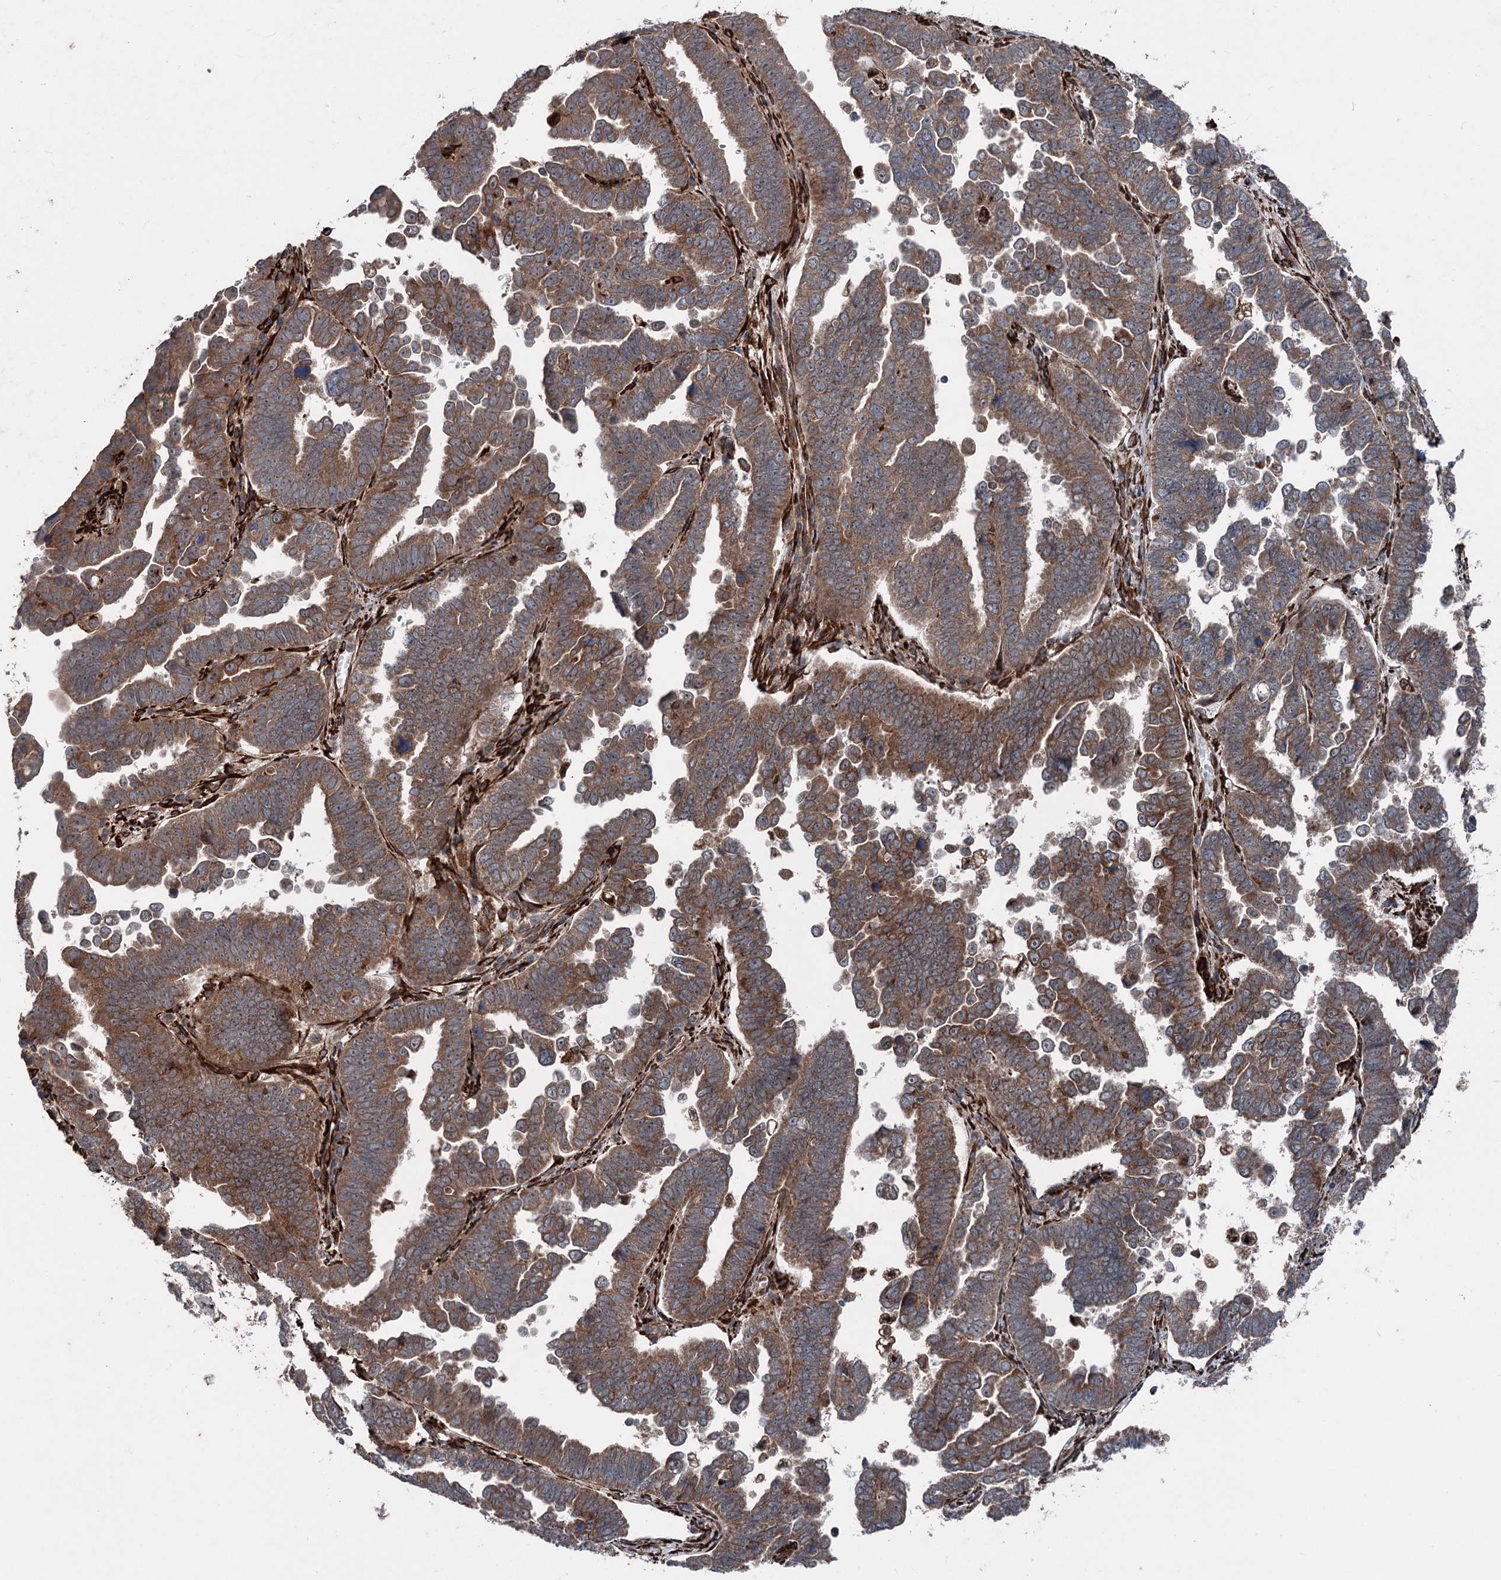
{"staining": {"intensity": "moderate", "quantity": ">75%", "location": "cytoplasmic/membranous"}, "tissue": "endometrial cancer", "cell_type": "Tumor cells", "image_type": "cancer", "snomed": [{"axis": "morphology", "description": "Adenocarcinoma, NOS"}, {"axis": "topography", "description": "Endometrium"}], "caption": "Adenocarcinoma (endometrial) was stained to show a protein in brown. There is medium levels of moderate cytoplasmic/membranous expression in about >75% of tumor cells. (DAB (3,3'-diaminobenzidine) IHC with brightfield microscopy, high magnification).", "gene": "DDIAS", "patient": {"sex": "female", "age": 75}}